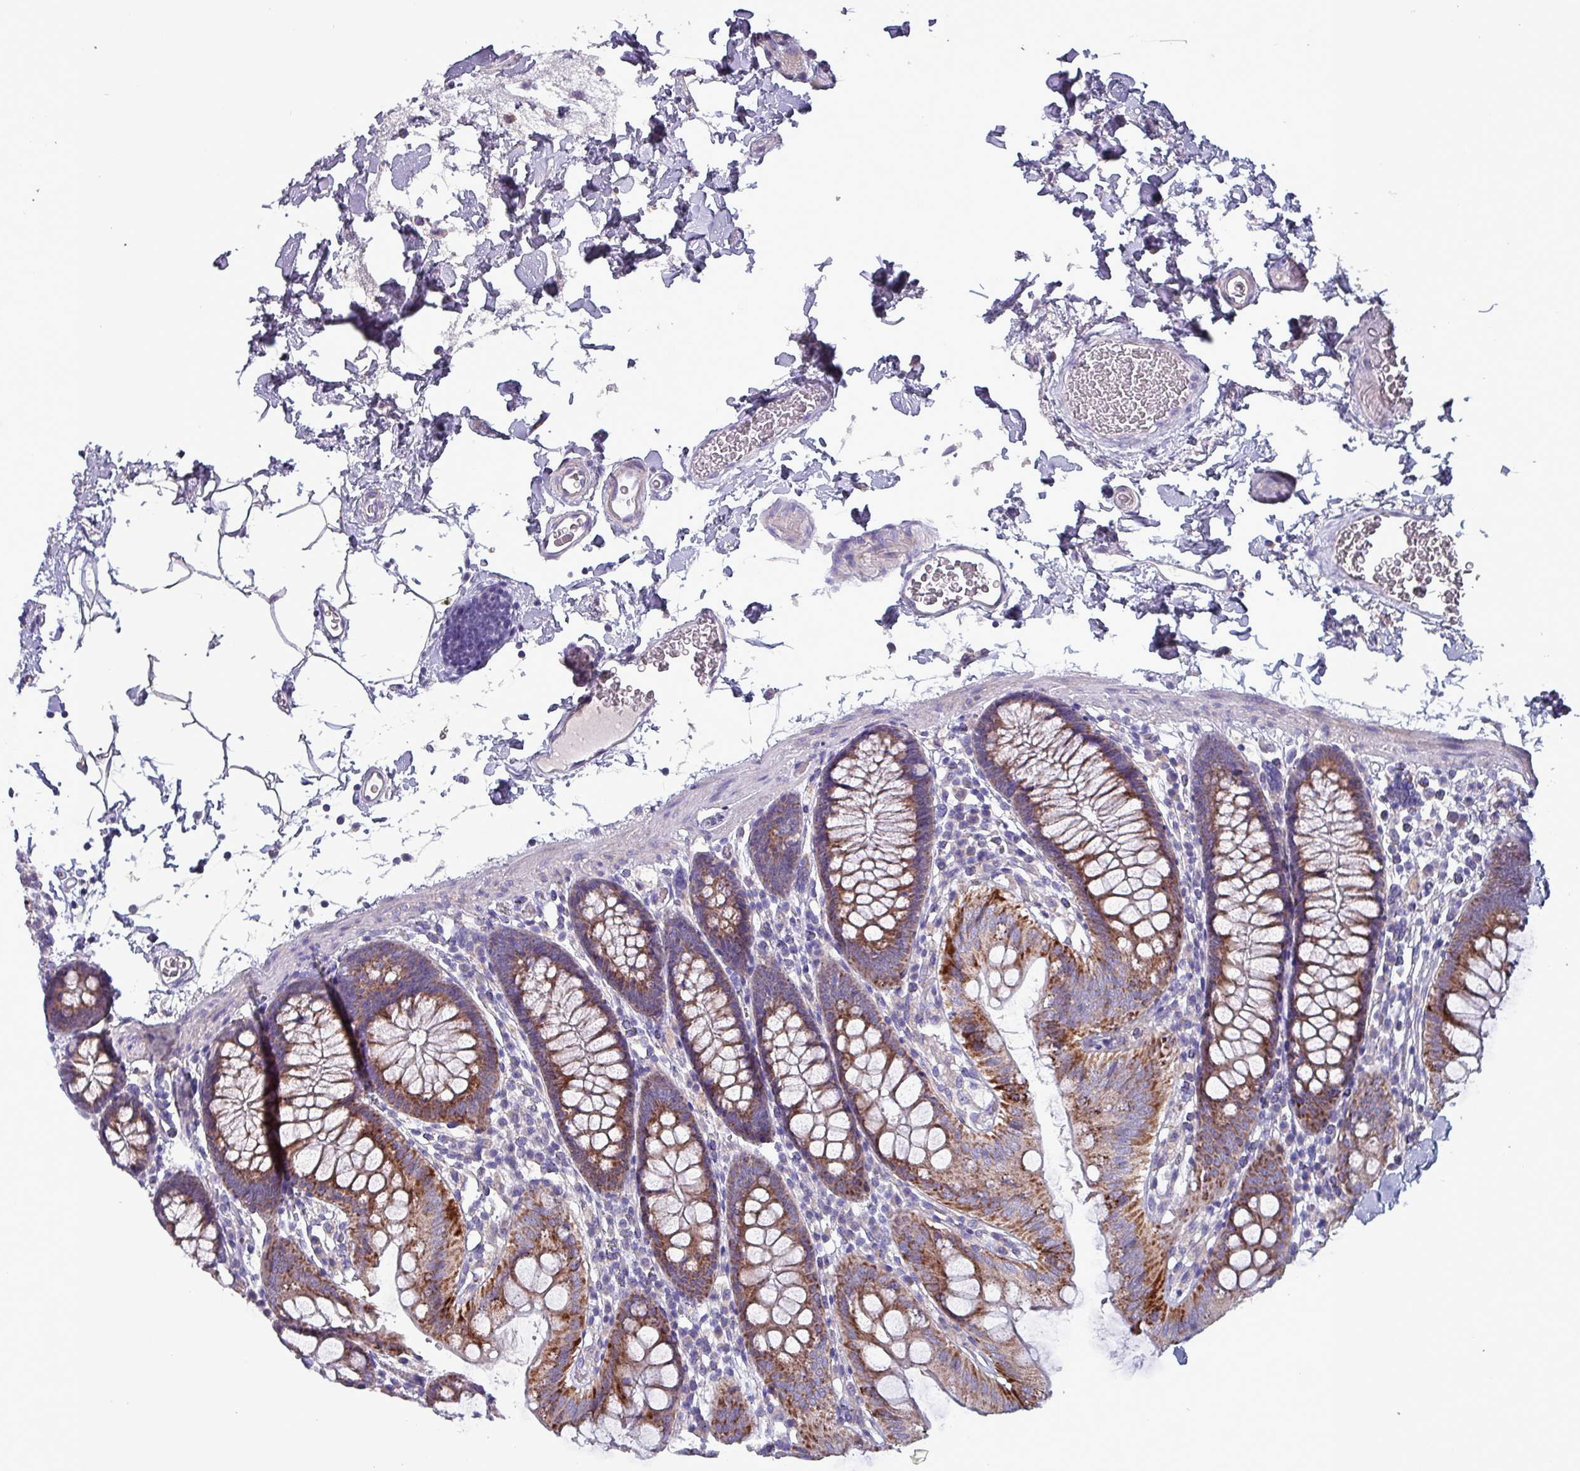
{"staining": {"intensity": "negative", "quantity": "none", "location": "none"}, "tissue": "colon", "cell_type": "Endothelial cells", "image_type": "normal", "snomed": [{"axis": "morphology", "description": "Normal tissue, NOS"}, {"axis": "topography", "description": "Colon"}], "caption": "Immunohistochemical staining of normal colon exhibits no significant positivity in endothelial cells. The staining is performed using DAB brown chromogen with nuclei counter-stained in using hematoxylin.", "gene": "HSD3B7", "patient": {"sex": "male", "age": 75}}